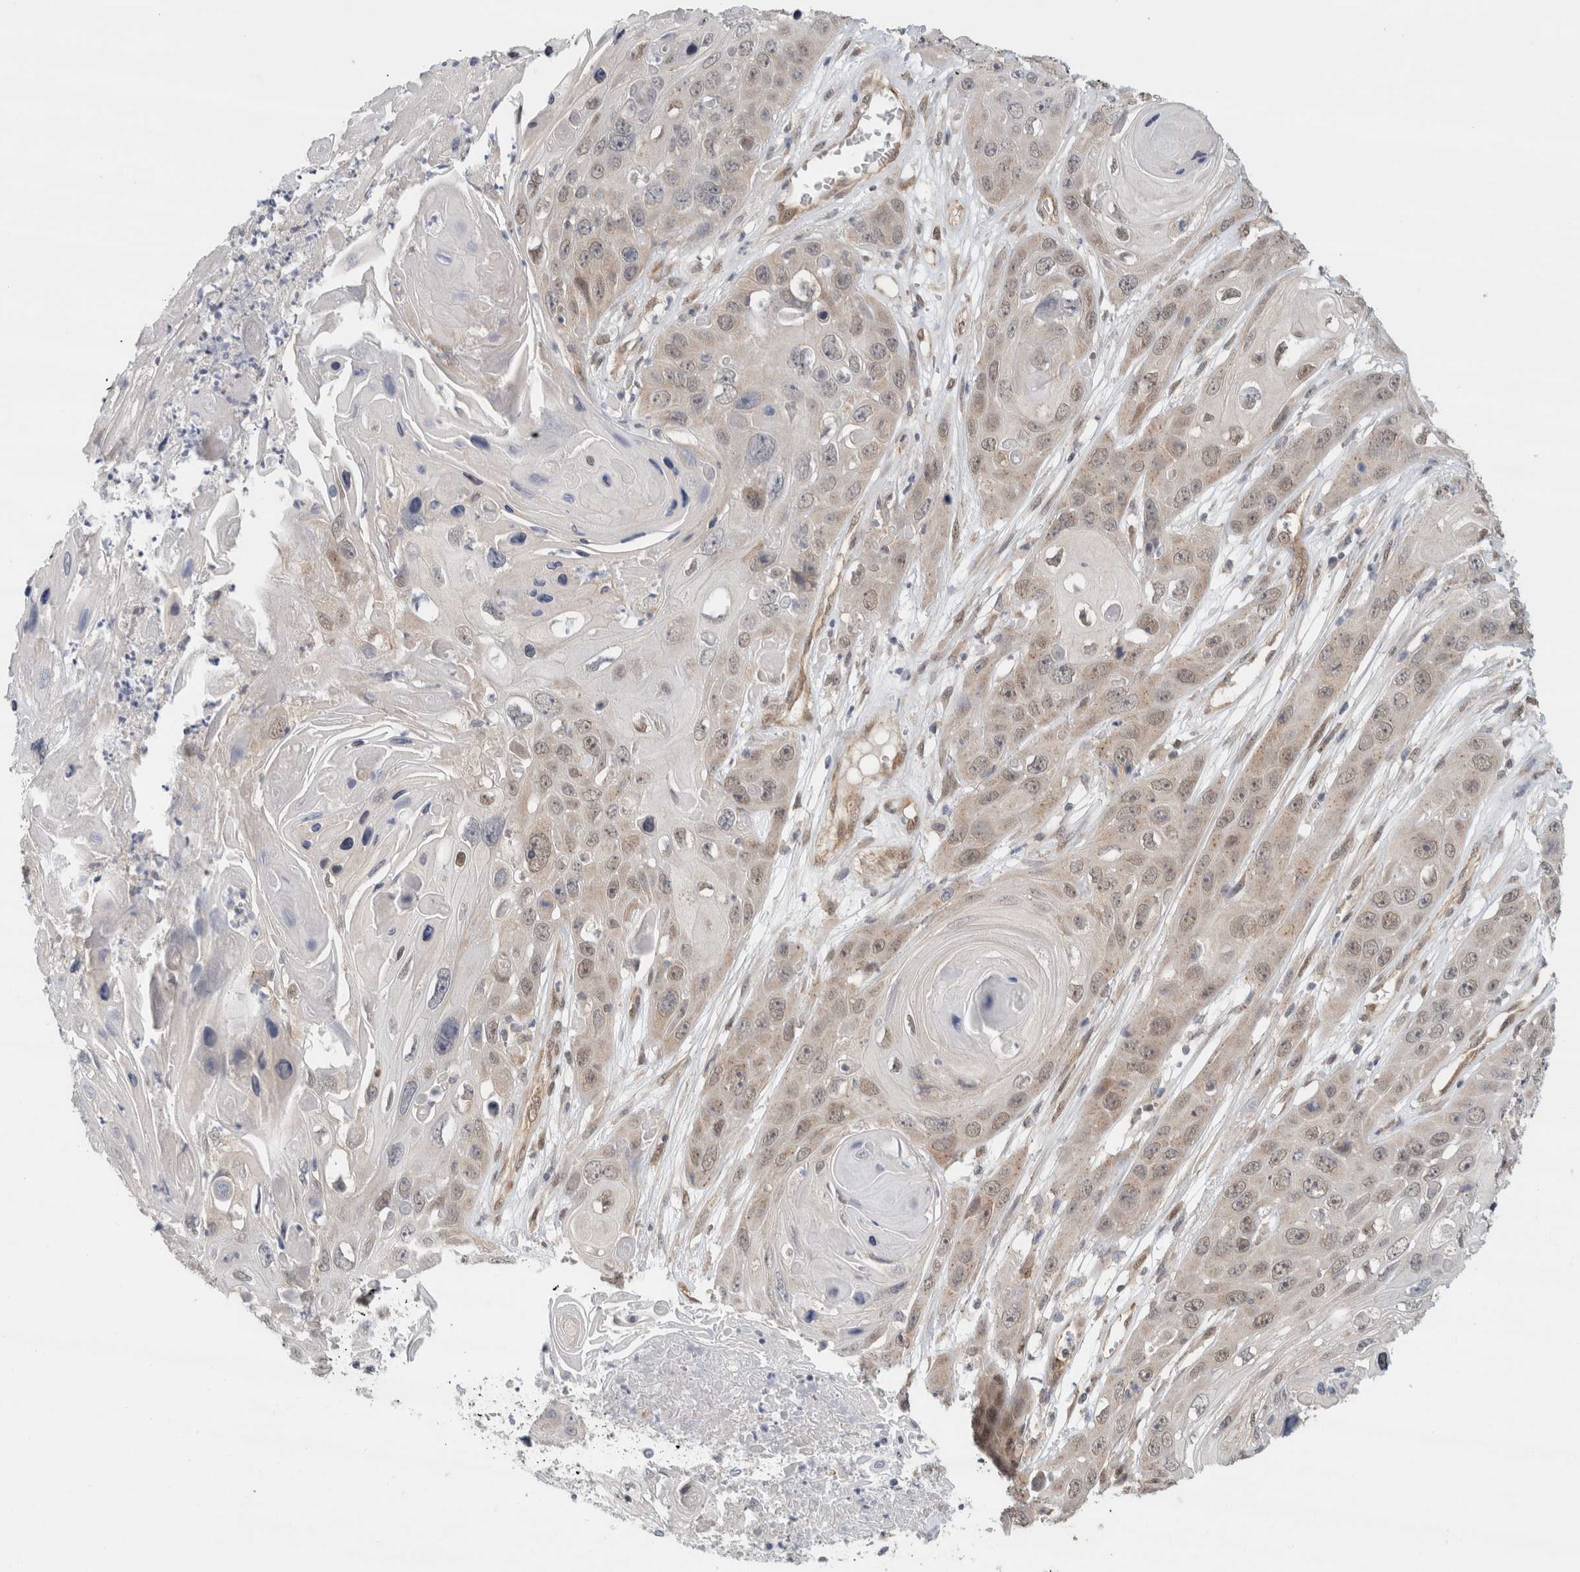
{"staining": {"intensity": "weak", "quantity": "<25%", "location": "nuclear"}, "tissue": "skin cancer", "cell_type": "Tumor cells", "image_type": "cancer", "snomed": [{"axis": "morphology", "description": "Squamous cell carcinoma, NOS"}, {"axis": "topography", "description": "Skin"}], "caption": "IHC of human skin cancer shows no expression in tumor cells.", "gene": "EIF4G3", "patient": {"sex": "male", "age": 55}}